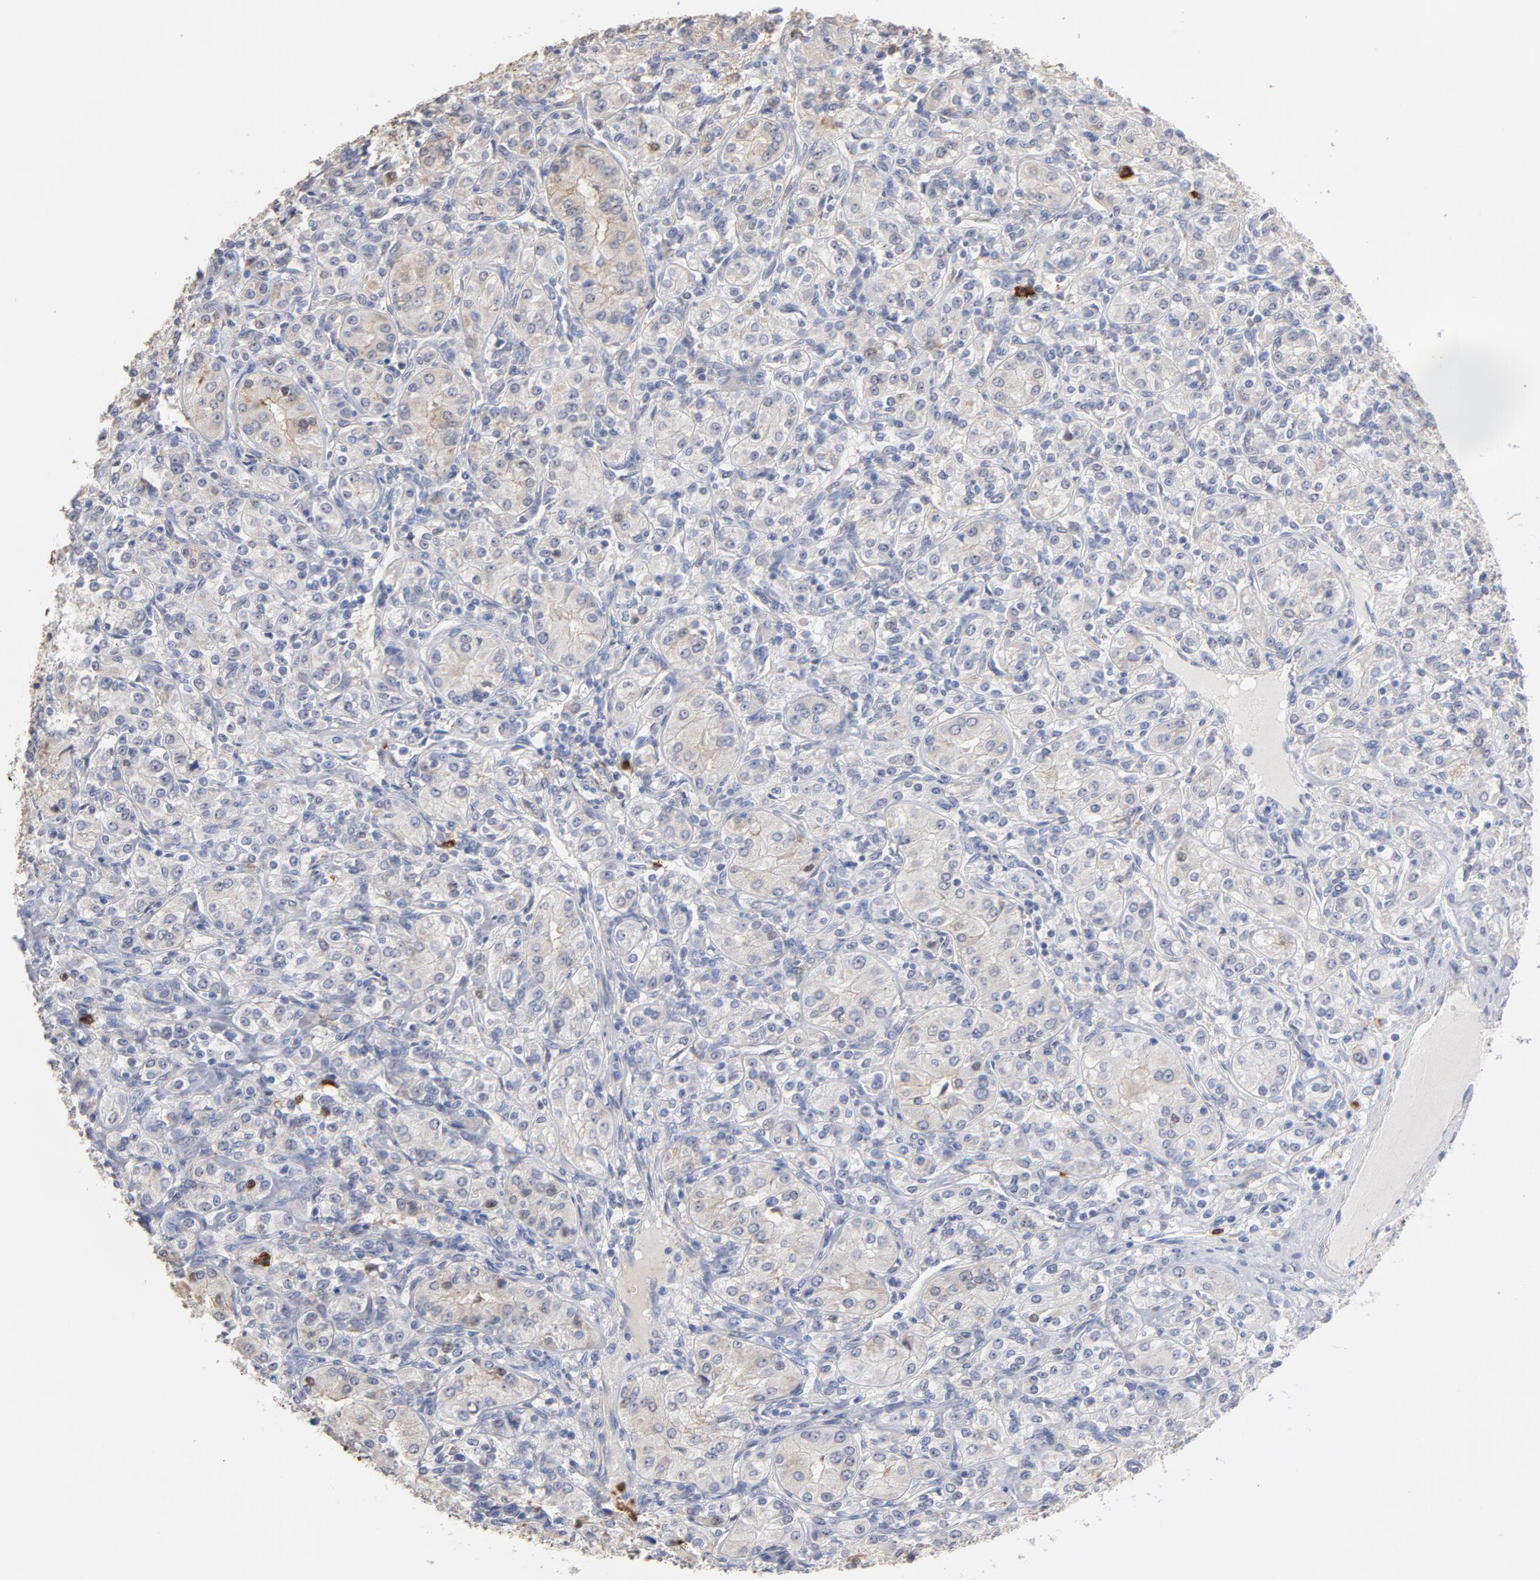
{"staining": {"intensity": "weak", "quantity": "25%-75%", "location": "cytoplasmic/membranous,nuclear"}, "tissue": "renal cancer", "cell_type": "Tumor cells", "image_type": "cancer", "snomed": [{"axis": "morphology", "description": "Adenocarcinoma, NOS"}, {"axis": "topography", "description": "Kidney"}], "caption": "Protein analysis of renal cancer tissue demonstrates weak cytoplasmic/membranous and nuclear staining in approximately 25%-75% of tumor cells.", "gene": "PNMA1", "patient": {"sex": "male", "age": 77}}